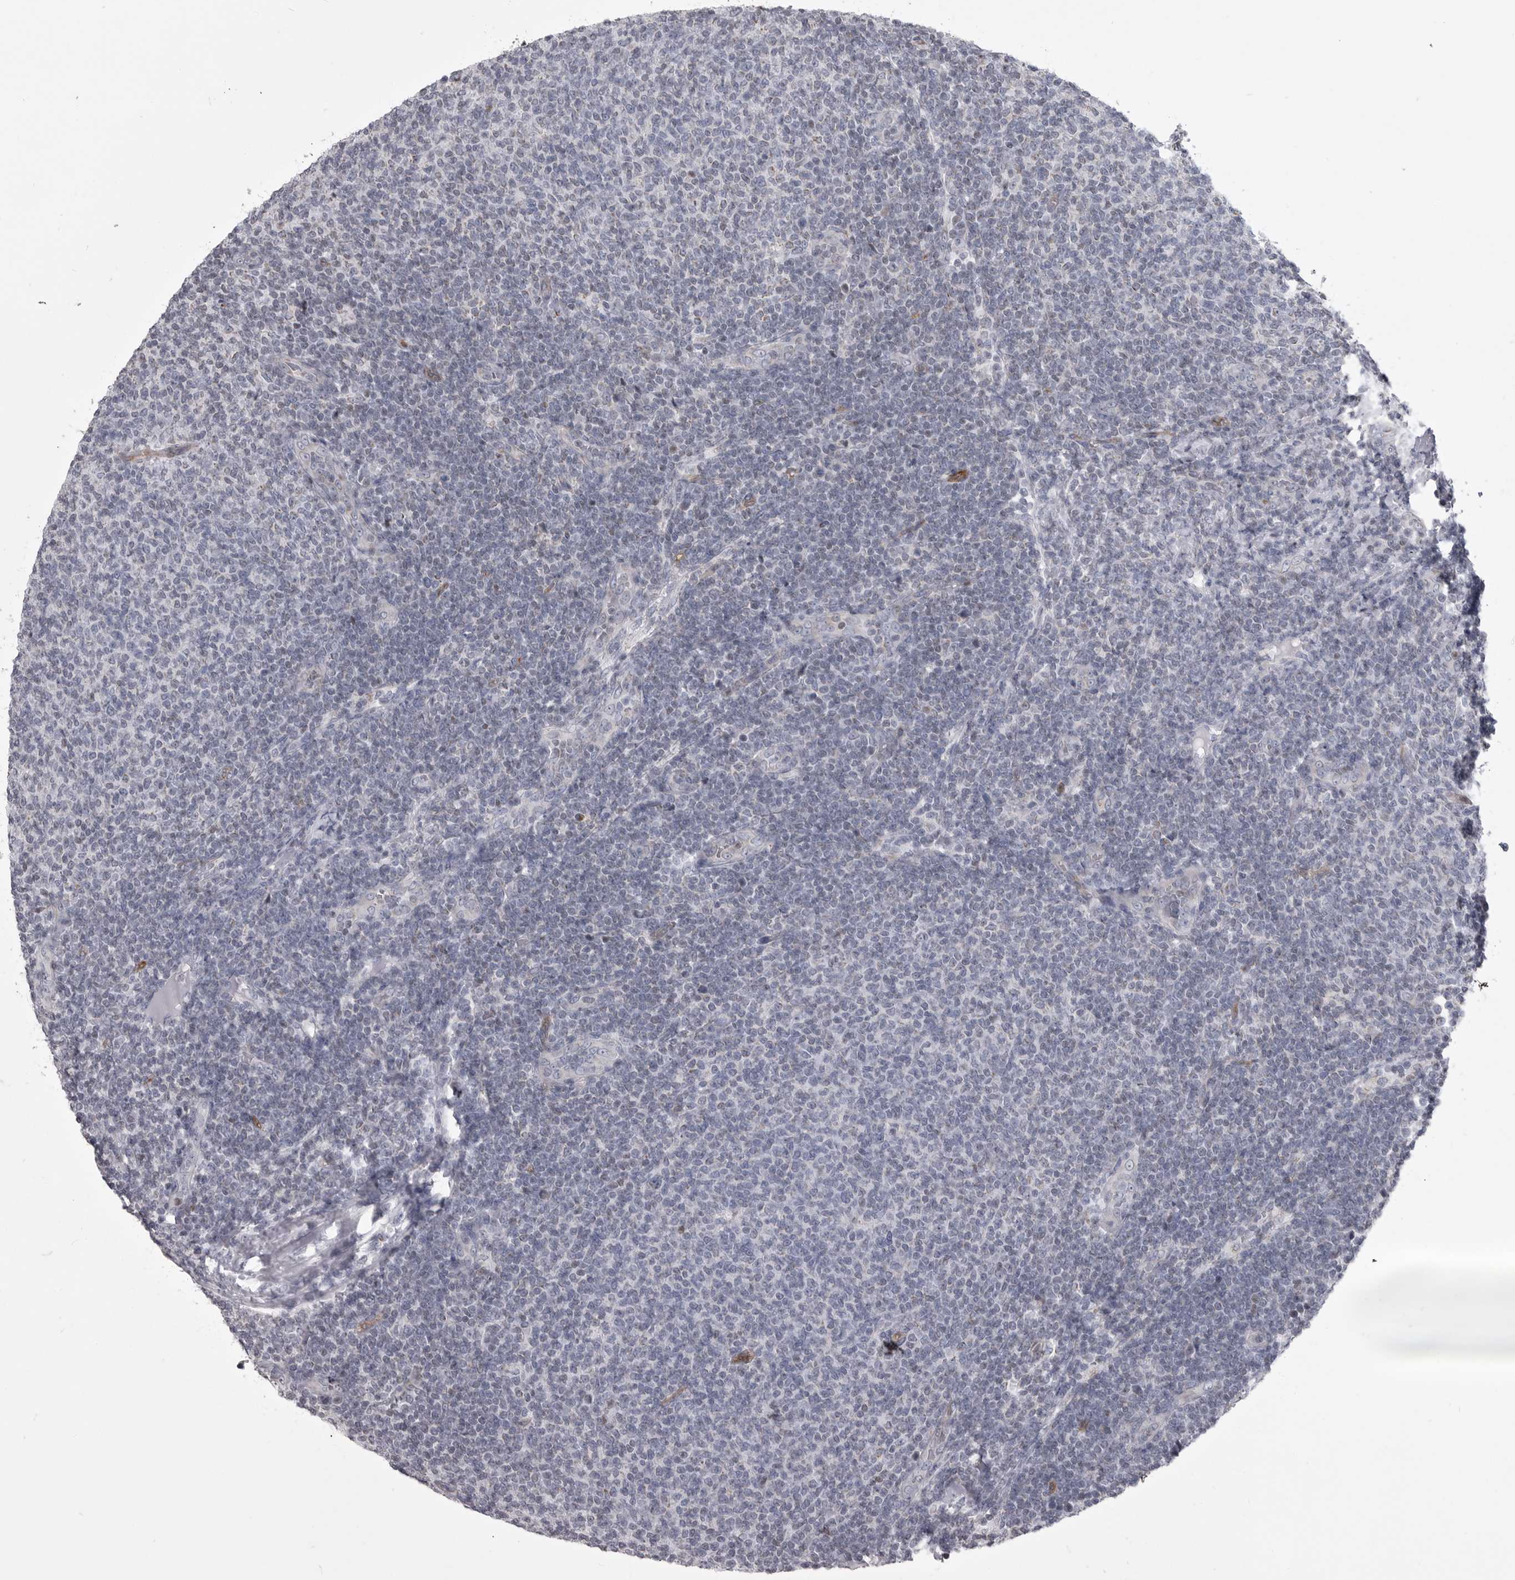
{"staining": {"intensity": "negative", "quantity": "none", "location": "none"}, "tissue": "lymphoma", "cell_type": "Tumor cells", "image_type": "cancer", "snomed": [{"axis": "morphology", "description": "Malignant lymphoma, non-Hodgkin's type, Low grade"}, {"axis": "topography", "description": "Lymph node"}], "caption": "Lymphoma was stained to show a protein in brown. There is no significant positivity in tumor cells.", "gene": "OPLAH", "patient": {"sex": "male", "age": 66}}